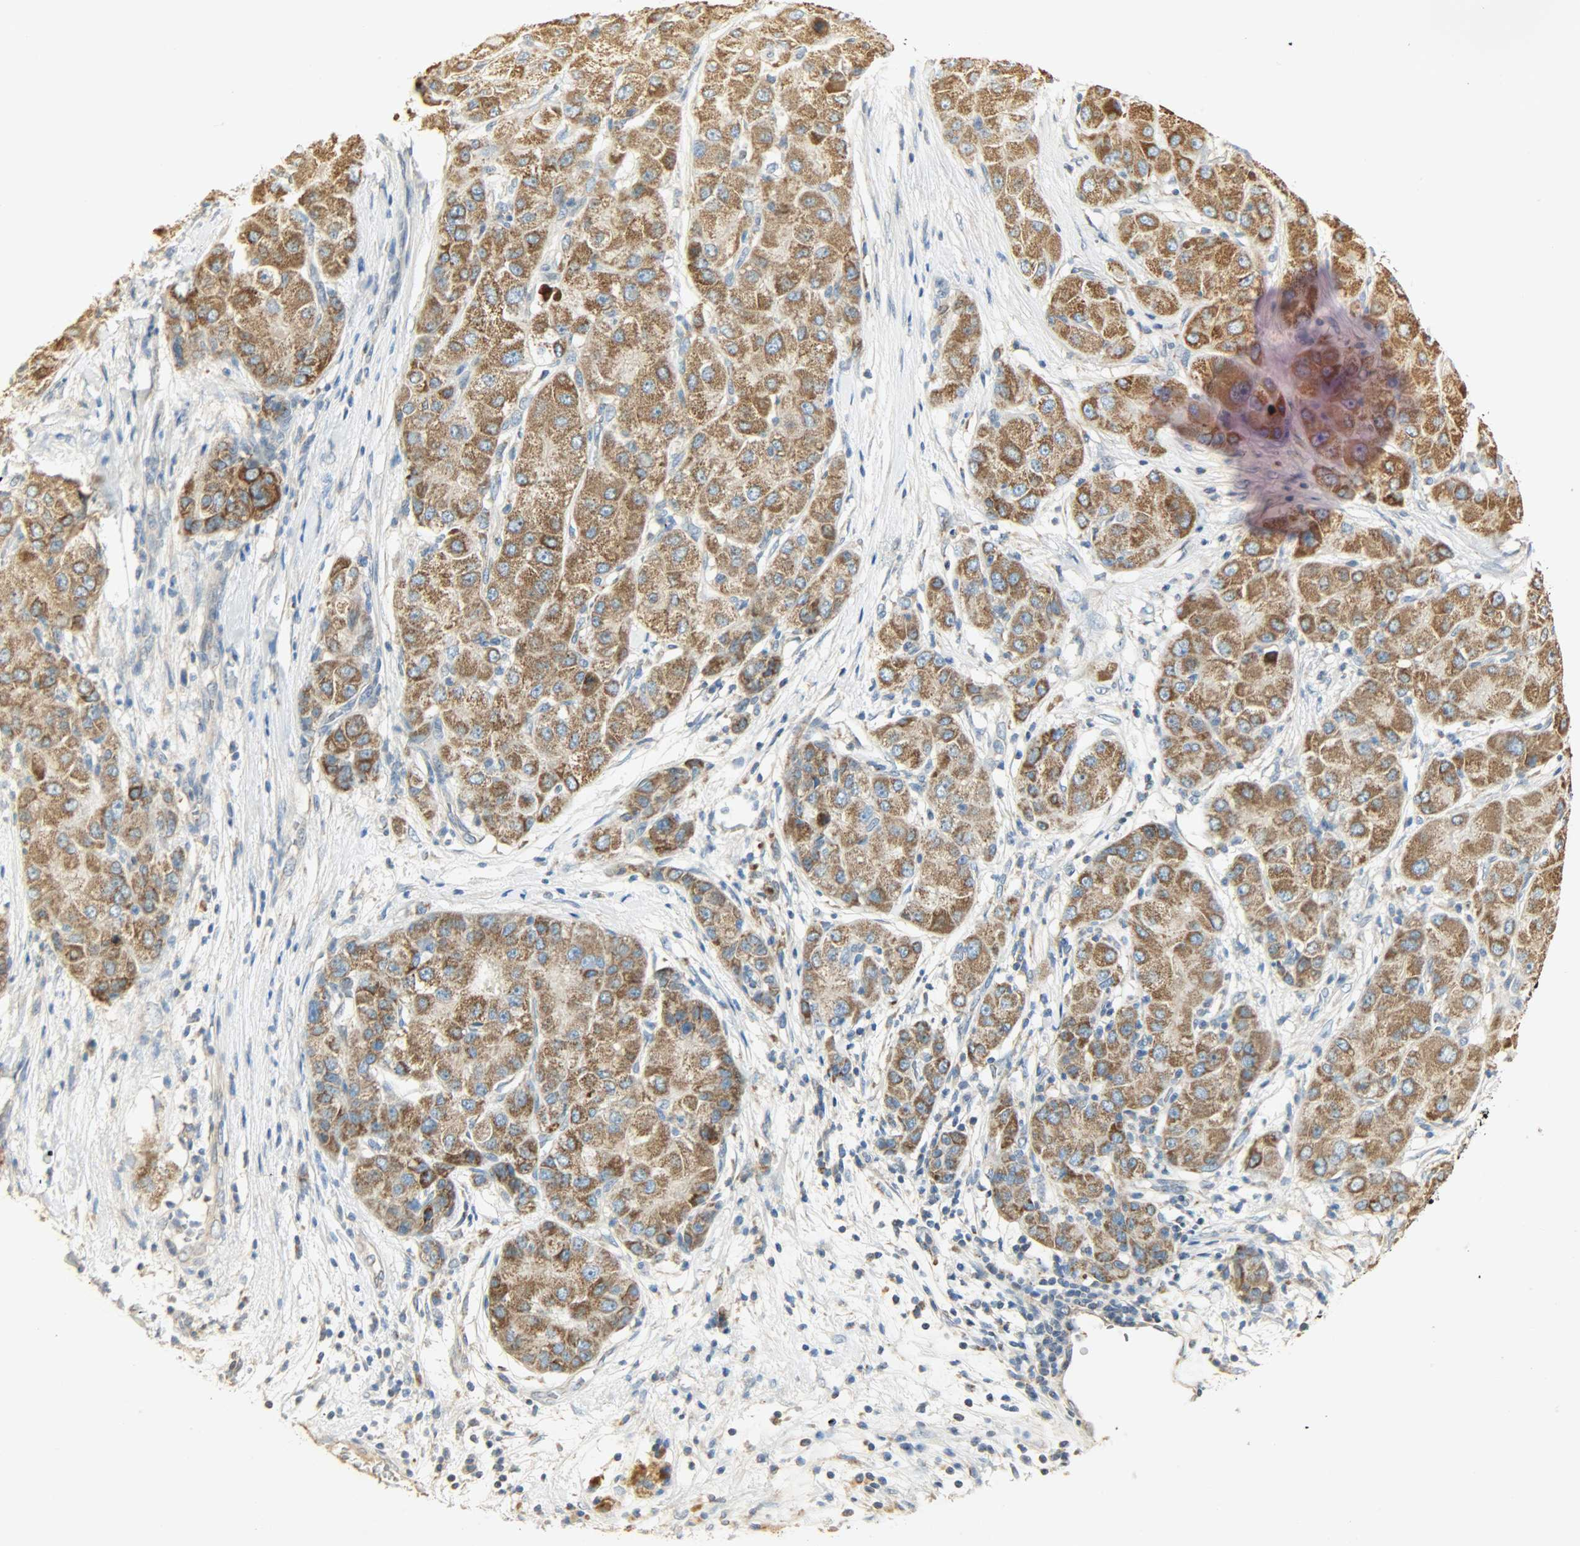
{"staining": {"intensity": "strong", "quantity": ">75%", "location": "cytoplasmic/membranous"}, "tissue": "liver cancer", "cell_type": "Tumor cells", "image_type": "cancer", "snomed": [{"axis": "morphology", "description": "Carcinoma, Hepatocellular, NOS"}, {"axis": "topography", "description": "Liver"}], "caption": "About >75% of tumor cells in human hepatocellular carcinoma (liver) reveal strong cytoplasmic/membranous protein expression as visualized by brown immunohistochemical staining.", "gene": "NNT", "patient": {"sex": "male", "age": 80}}